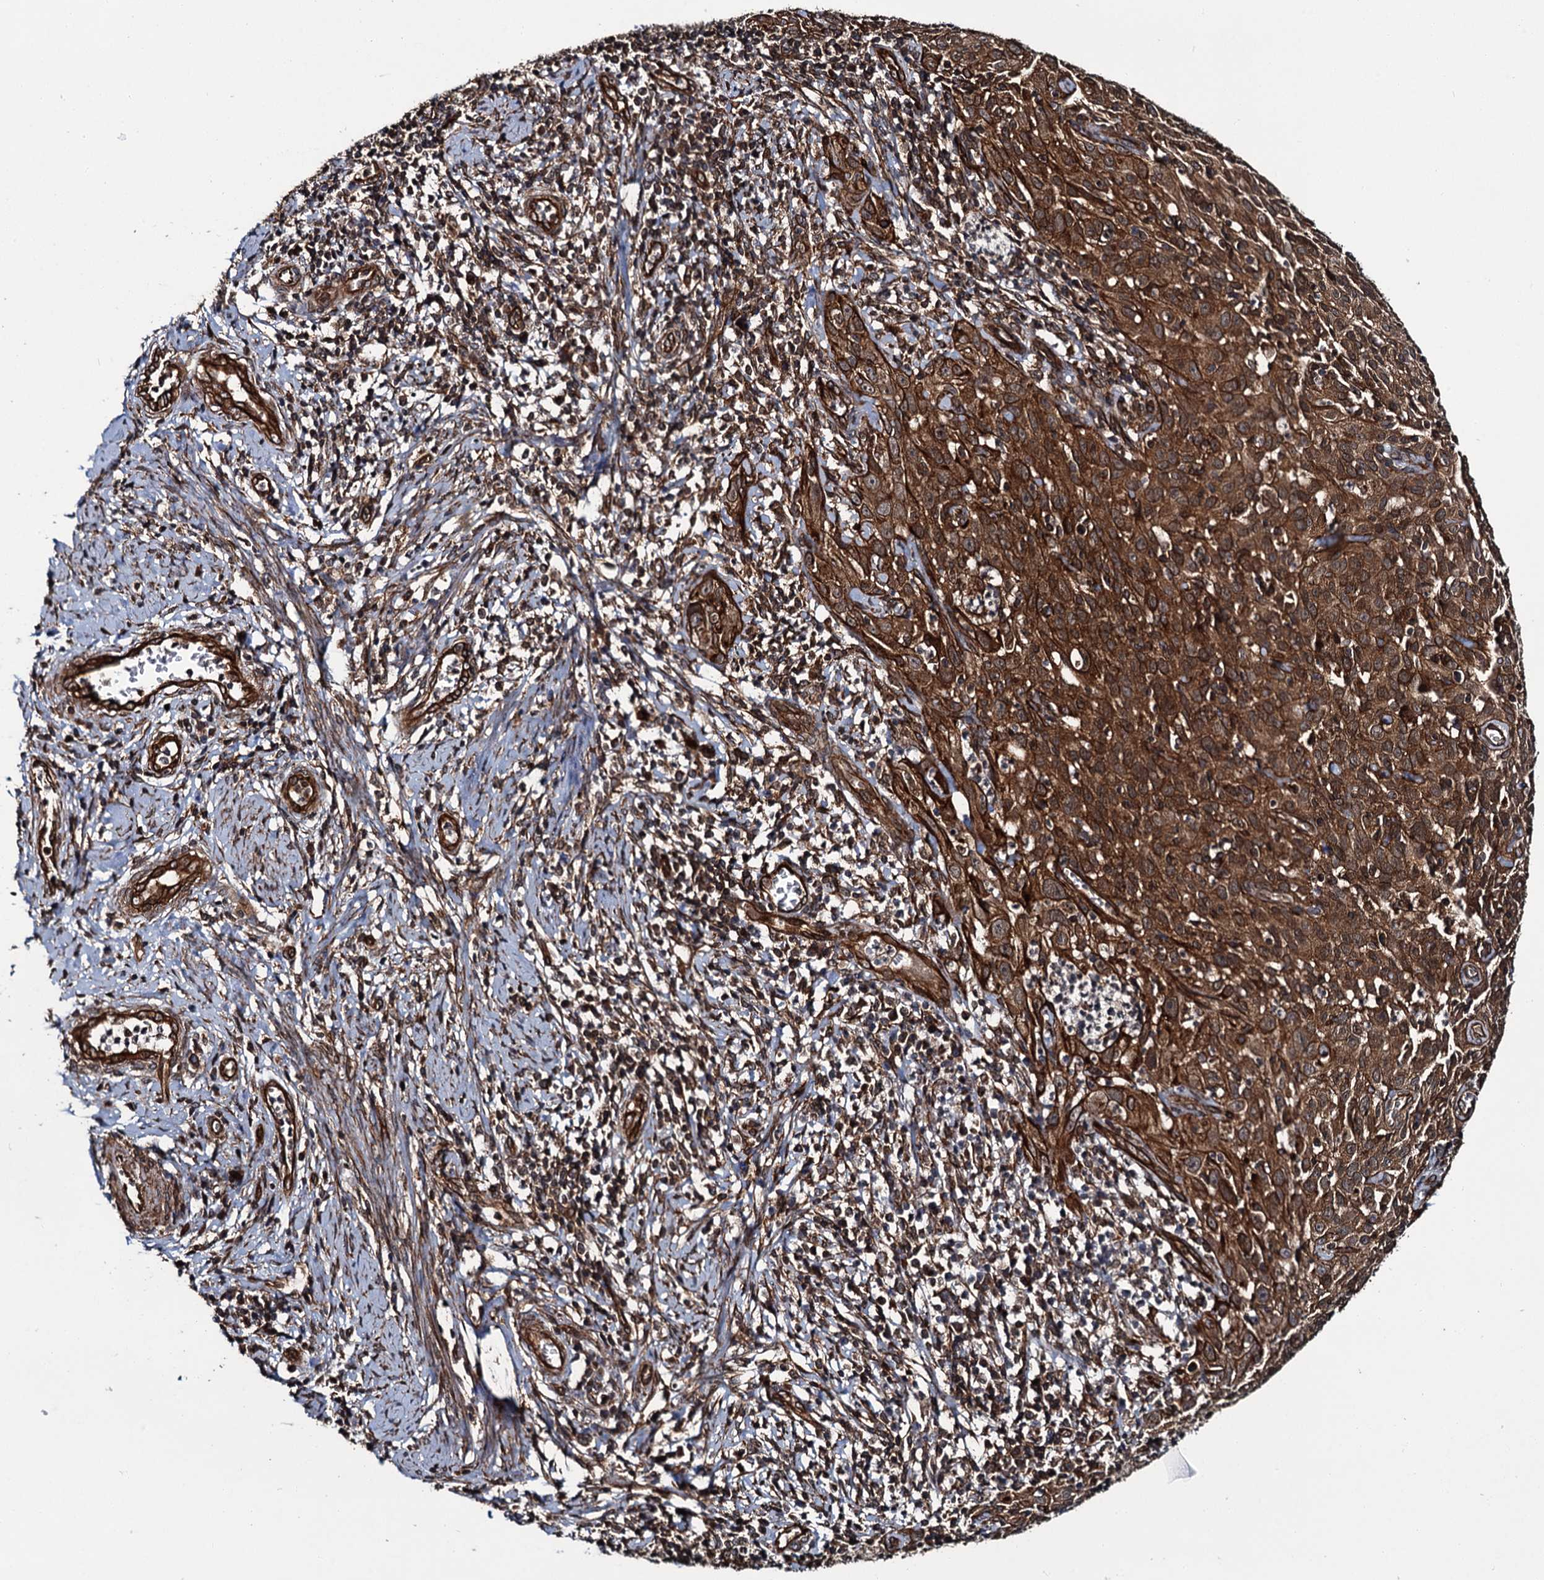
{"staining": {"intensity": "strong", "quantity": ">75%", "location": "cytoplasmic/membranous"}, "tissue": "cervical cancer", "cell_type": "Tumor cells", "image_type": "cancer", "snomed": [{"axis": "morphology", "description": "Squamous cell carcinoma, NOS"}, {"axis": "topography", "description": "Cervix"}], "caption": "Strong cytoplasmic/membranous staining for a protein is present in approximately >75% of tumor cells of squamous cell carcinoma (cervical) using immunohistochemistry (IHC).", "gene": "ZFYVE19", "patient": {"sex": "female", "age": 31}}